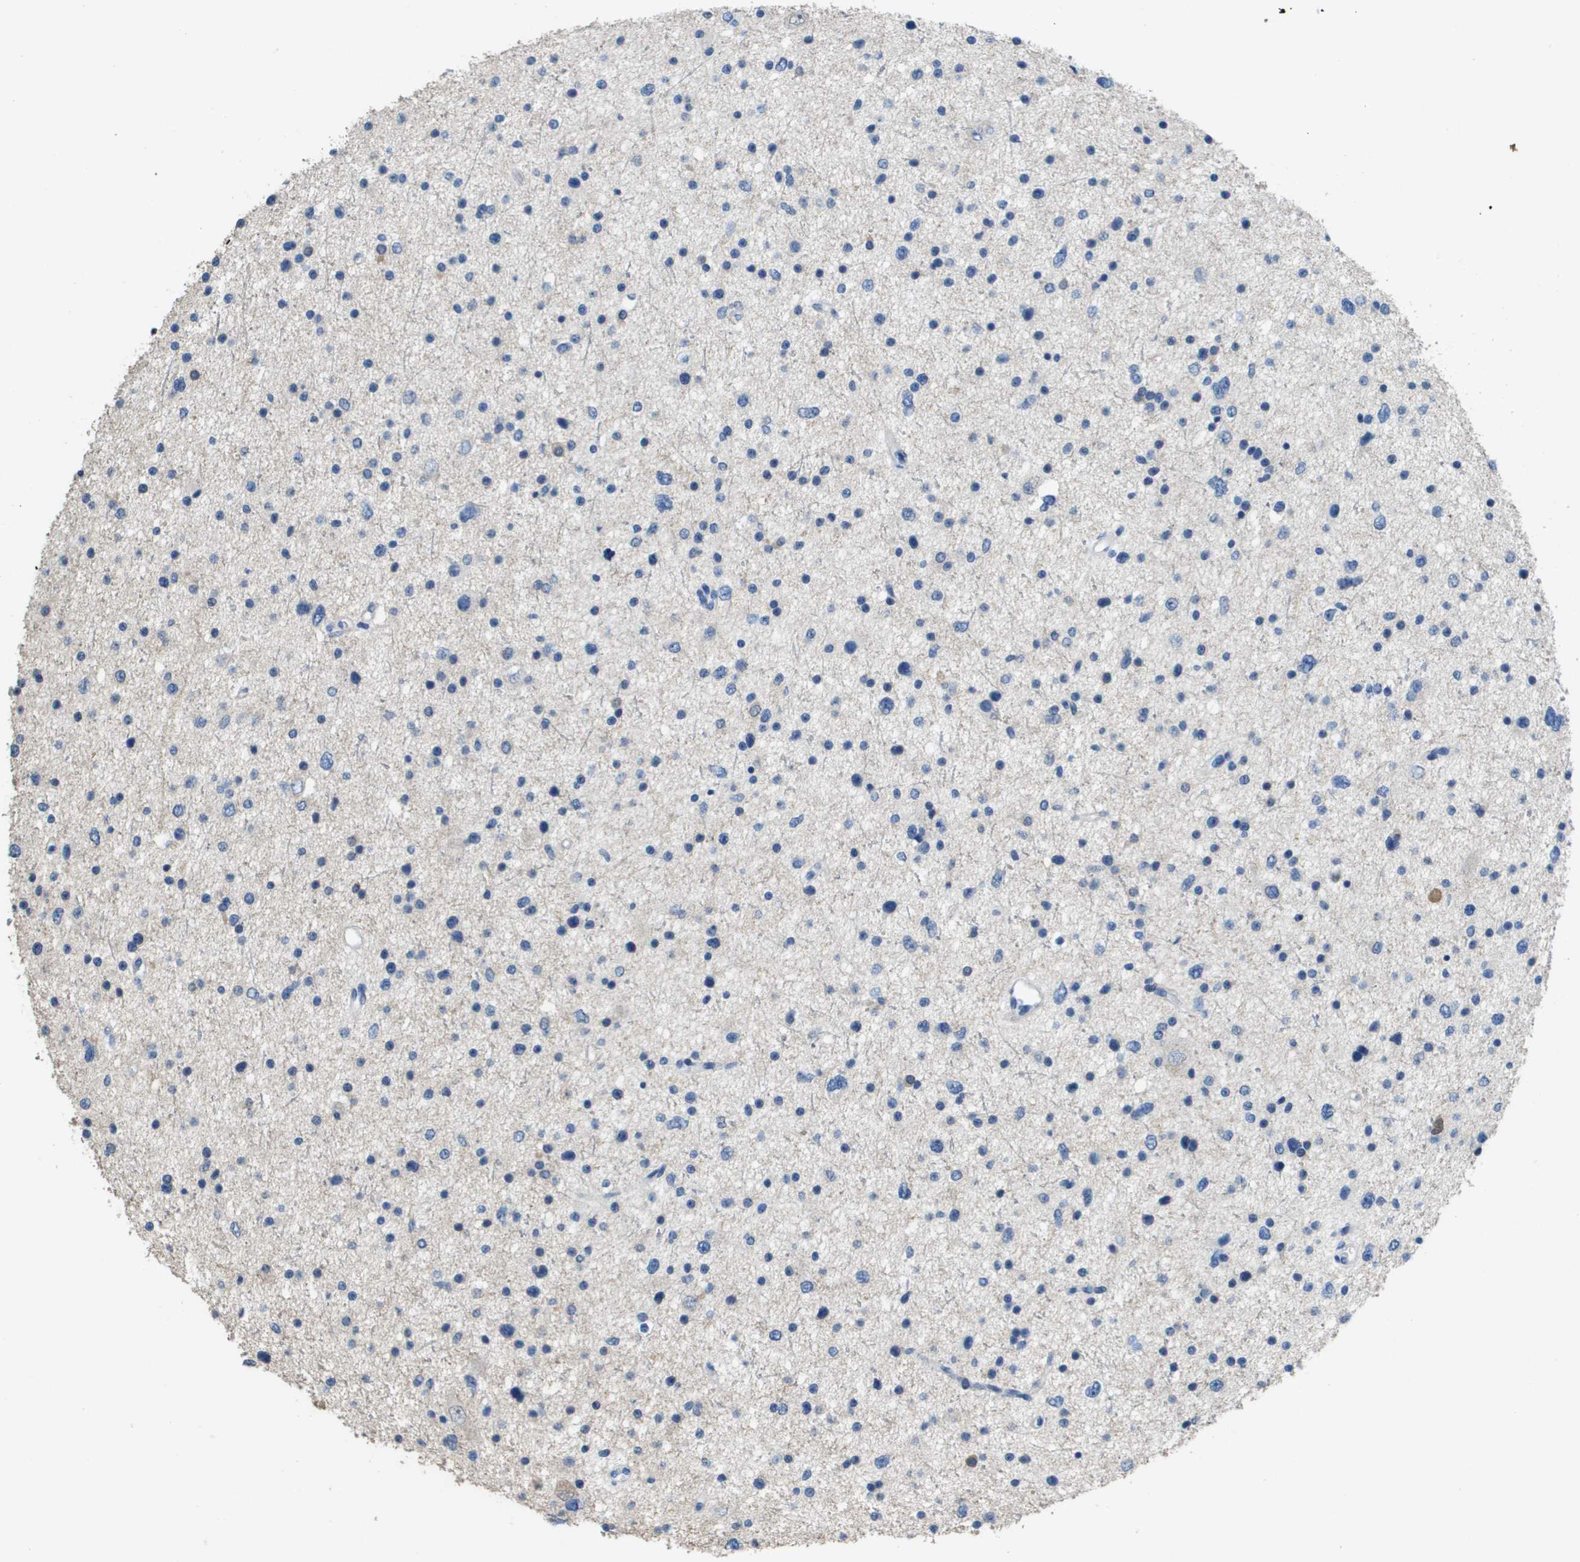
{"staining": {"intensity": "negative", "quantity": "none", "location": "none"}, "tissue": "glioma", "cell_type": "Tumor cells", "image_type": "cancer", "snomed": [{"axis": "morphology", "description": "Glioma, malignant, Low grade"}, {"axis": "topography", "description": "Brain"}], "caption": "High power microscopy histopathology image of an immunohistochemistry (IHC) image of malignant glioma (low-grade), revealing no significant staining in tumor cells.", "gene": "FABP5", "patient": {"sex": "female", "age": 37}}